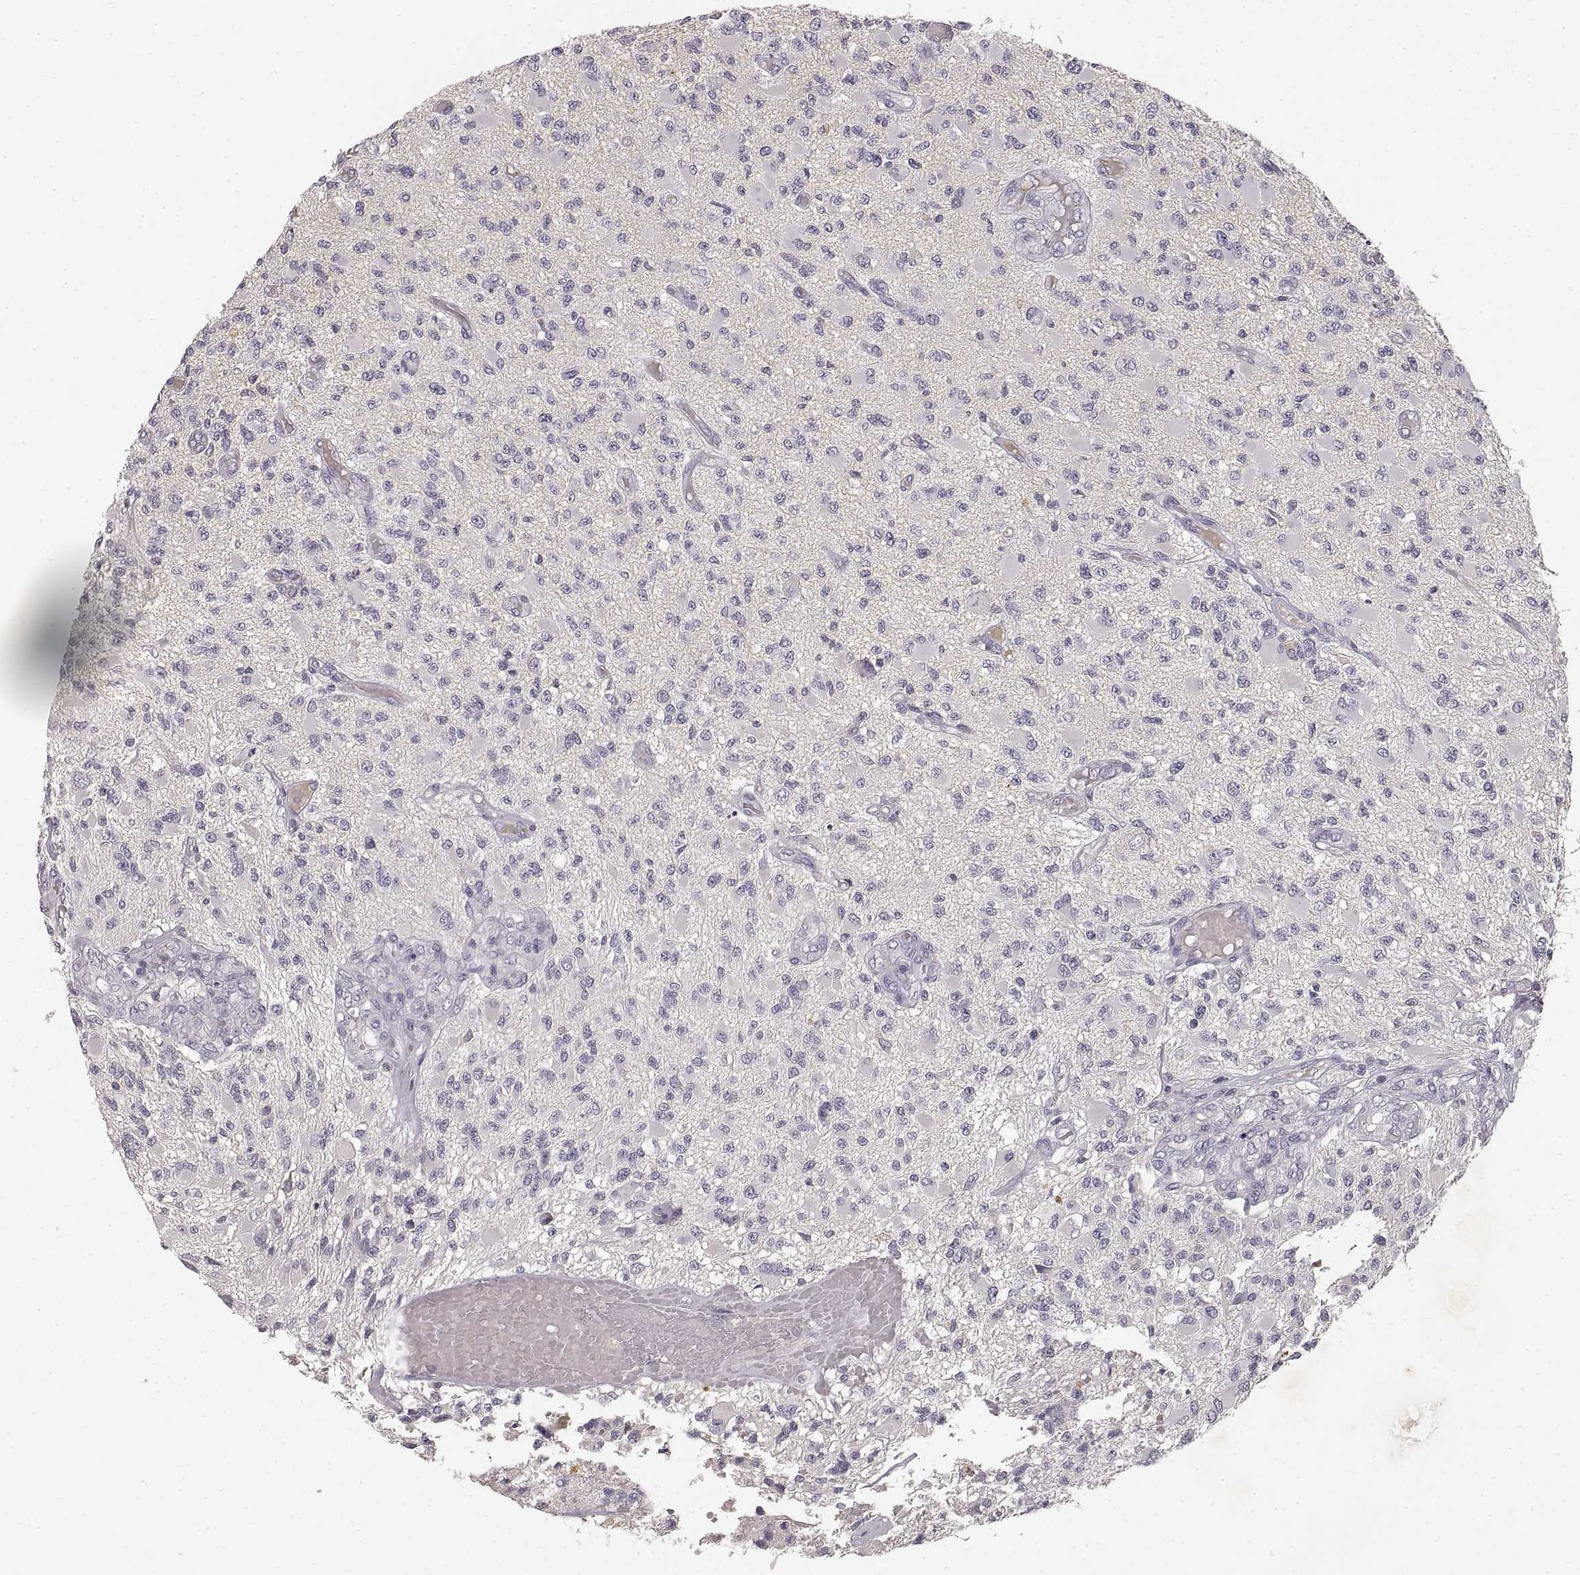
{"staining": {"intensity": "negative", "quantity": "none", "location": "none"}, "tissue": "glioma", "cell_type": "Tumor cells", "image_type": "cancer", "snomed": [{"axis": "morphology", "description": "Glioma, malignant, High grade"}, {"axis": "topography", "description": "Brain"}], "caption": "An image of glioma stained for a protein shows no brown staining in tumor cells.", "gene": "RUNDC3A", "patient": {"sex": "female", "age": 63}}